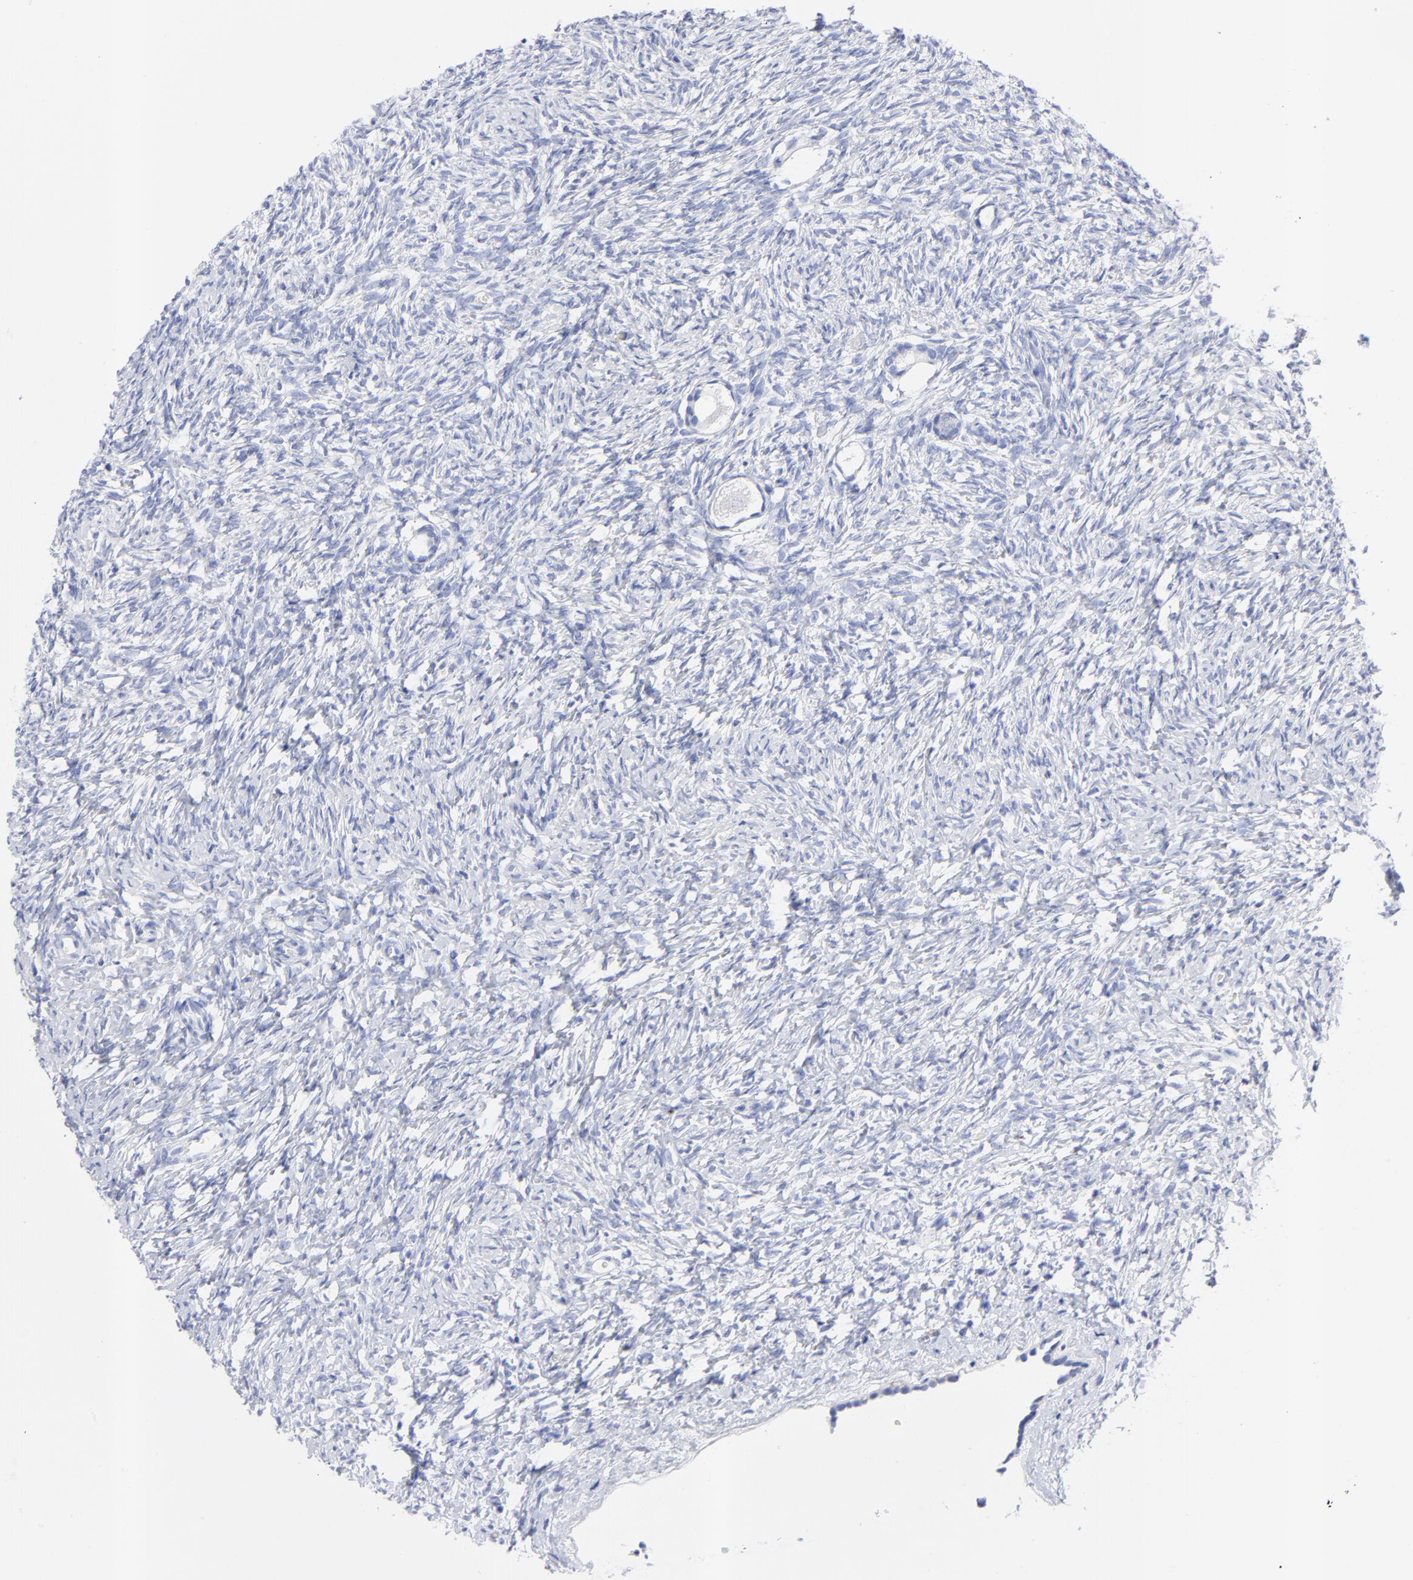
{"staining": {"intensity": "negative", "quantity": "none", "location": "none"}, "tissue": "ovary", "cell_type": "Follicle cells", "image_type": "normal", "snomed": [{"axis": "morphology", "description": "Normal tissue, NOS"}, {"axis": "topography", "description": "Ovary"}], "caption": "Immunohistochemistry (IHC) of unremarkable ovary exhibits no expression in follicle cells. Nuclei are stained in blue.", "gene": "CPVL", "patient": {"sex": "female", "age": 35}}